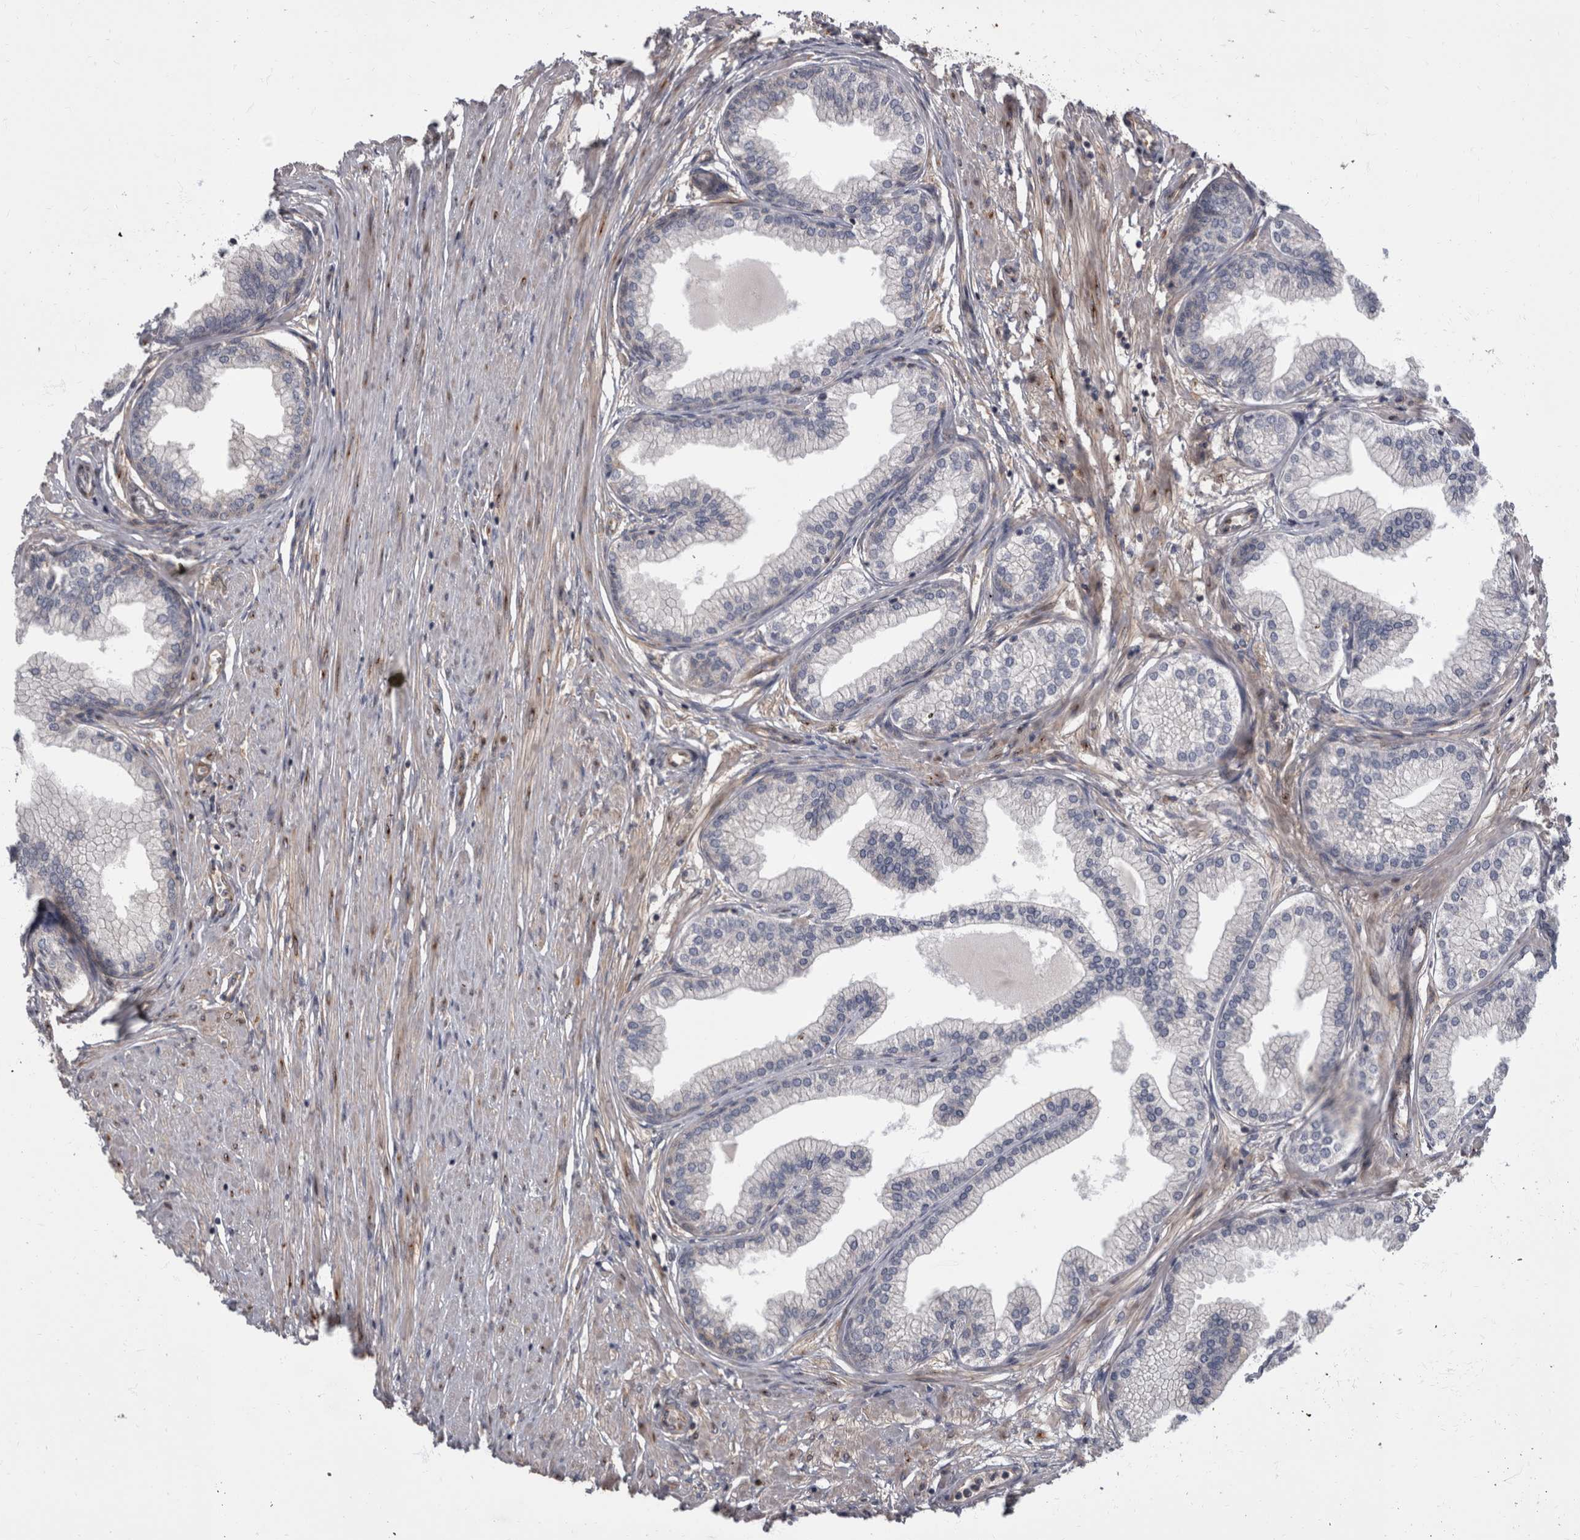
{"staining": {"intensity": "moderate", "quantity": "<25%", "location": "cytoplasmic/membranous"}, "tissue": "prostate", "cell_type": "Glandular cells", "image_type": "normal", "snomed": [{"axis": "morphology", "description": "Normal tissue, NOS"}, {"axis": "morphology", "description": "Urothelial carcinoma, Low grade"}, {"axis": "topography", "description": "Urinary bladder"}, {"axis": "topography", "description": "Prostate"}], "caption": "IHC of unremarkable human prostate displays low levels of moderate cytoplasmic/membranous positivity in approximately <25% of glandular cells.", "gene": "HOOK3", "patient": {"sex": "male", "age": 60}}